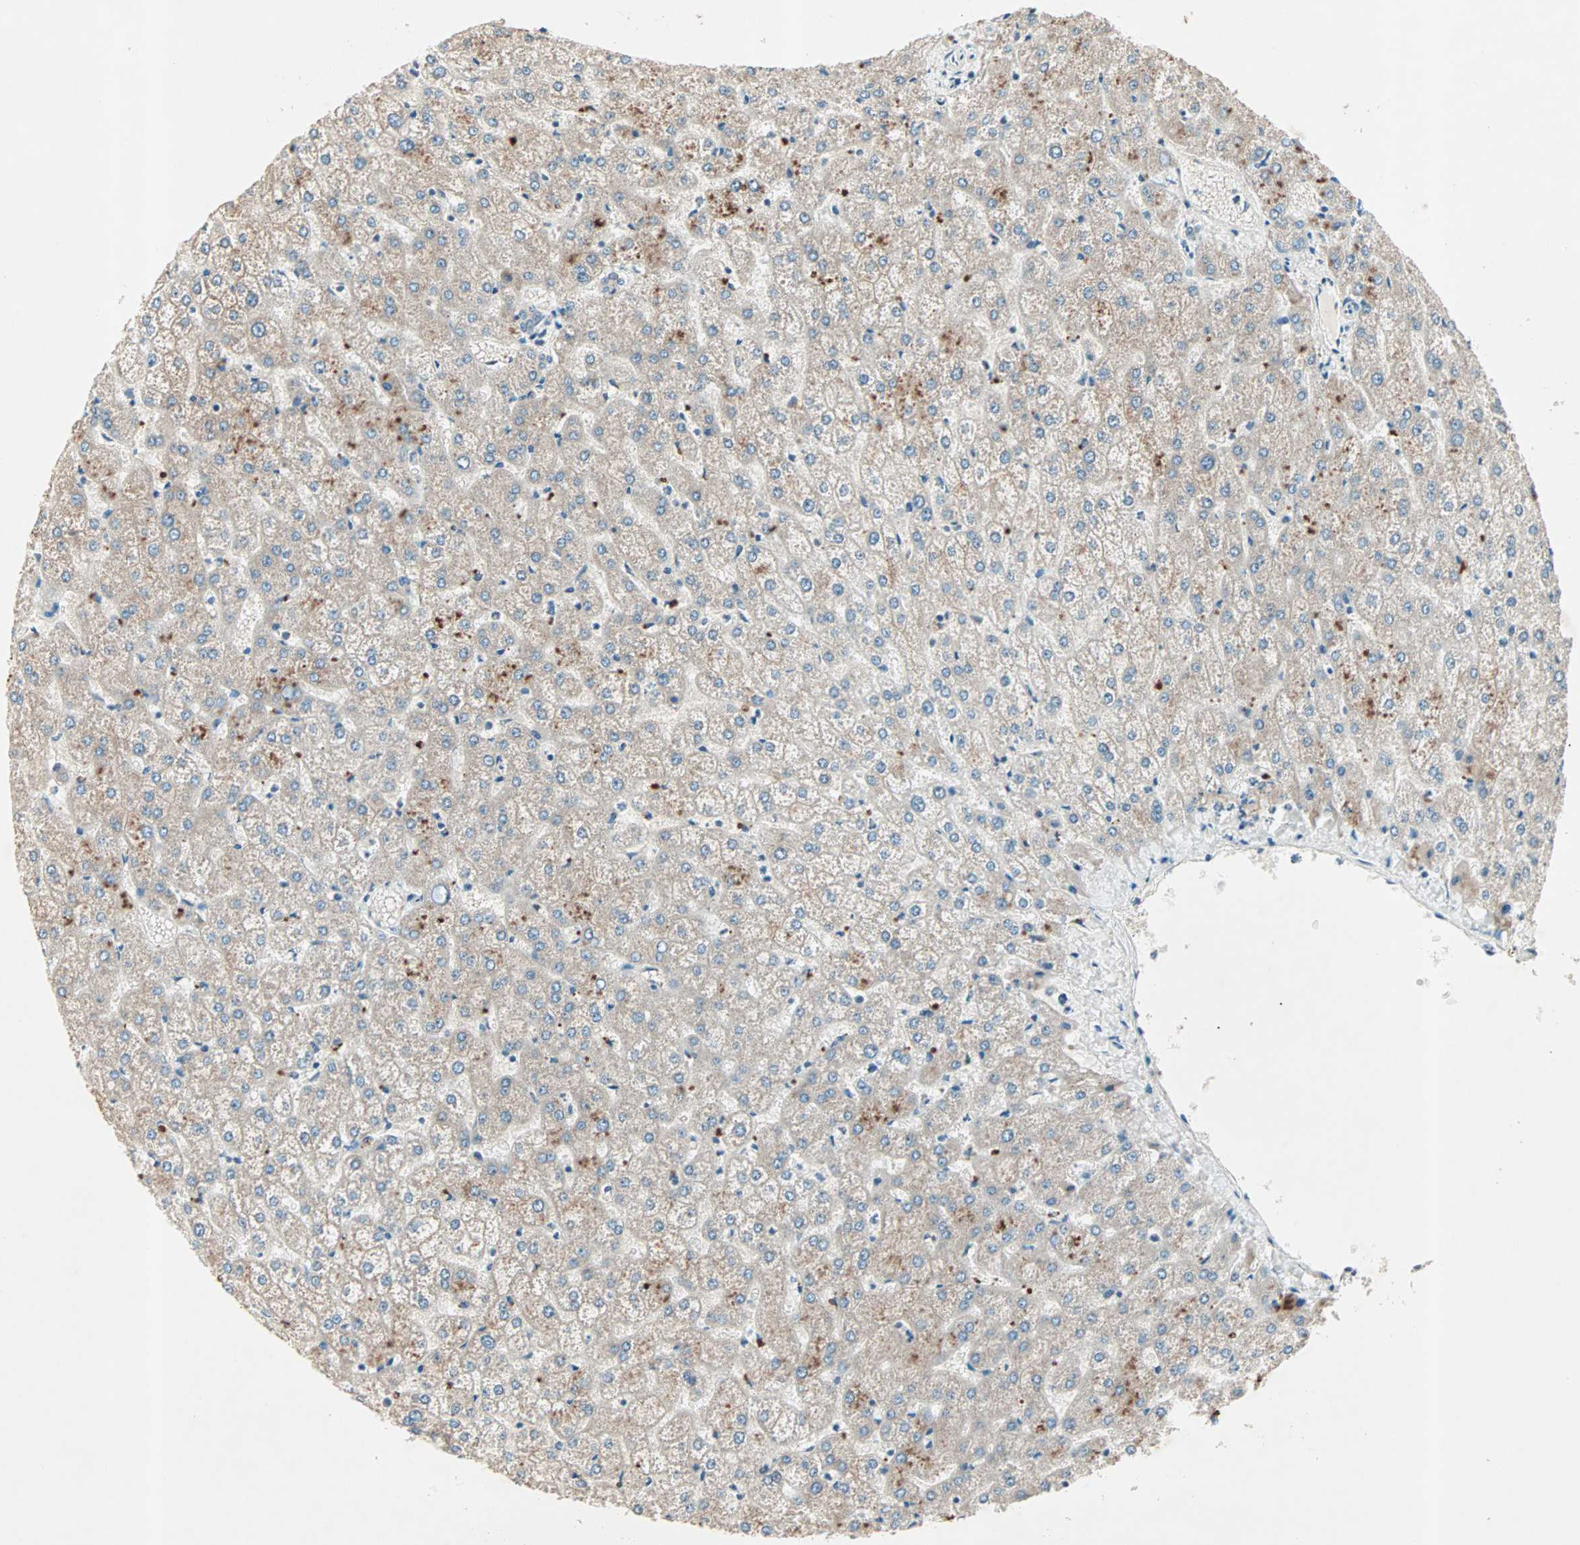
{"staining": {"intensity": "negative", "quantity": "none", "location": "none"}, "tissue": "liver", "cell_type": "Cholangiocytes", "image_type": "normal", "snomed": [{"axis": "morphology", "description": "Normal tissue, NOS"}, {"axis": "topography", "description": "Liver"}], "caption": "DAB (3,3'-diaminobenzidine) immunohistochemical staining of unremarkable liver reveals no significant positivity in cholangiocytes. Nuclei are stained in blue.", "gene": "PGBD1", "patient": {"sex": "female", "age": 32}}